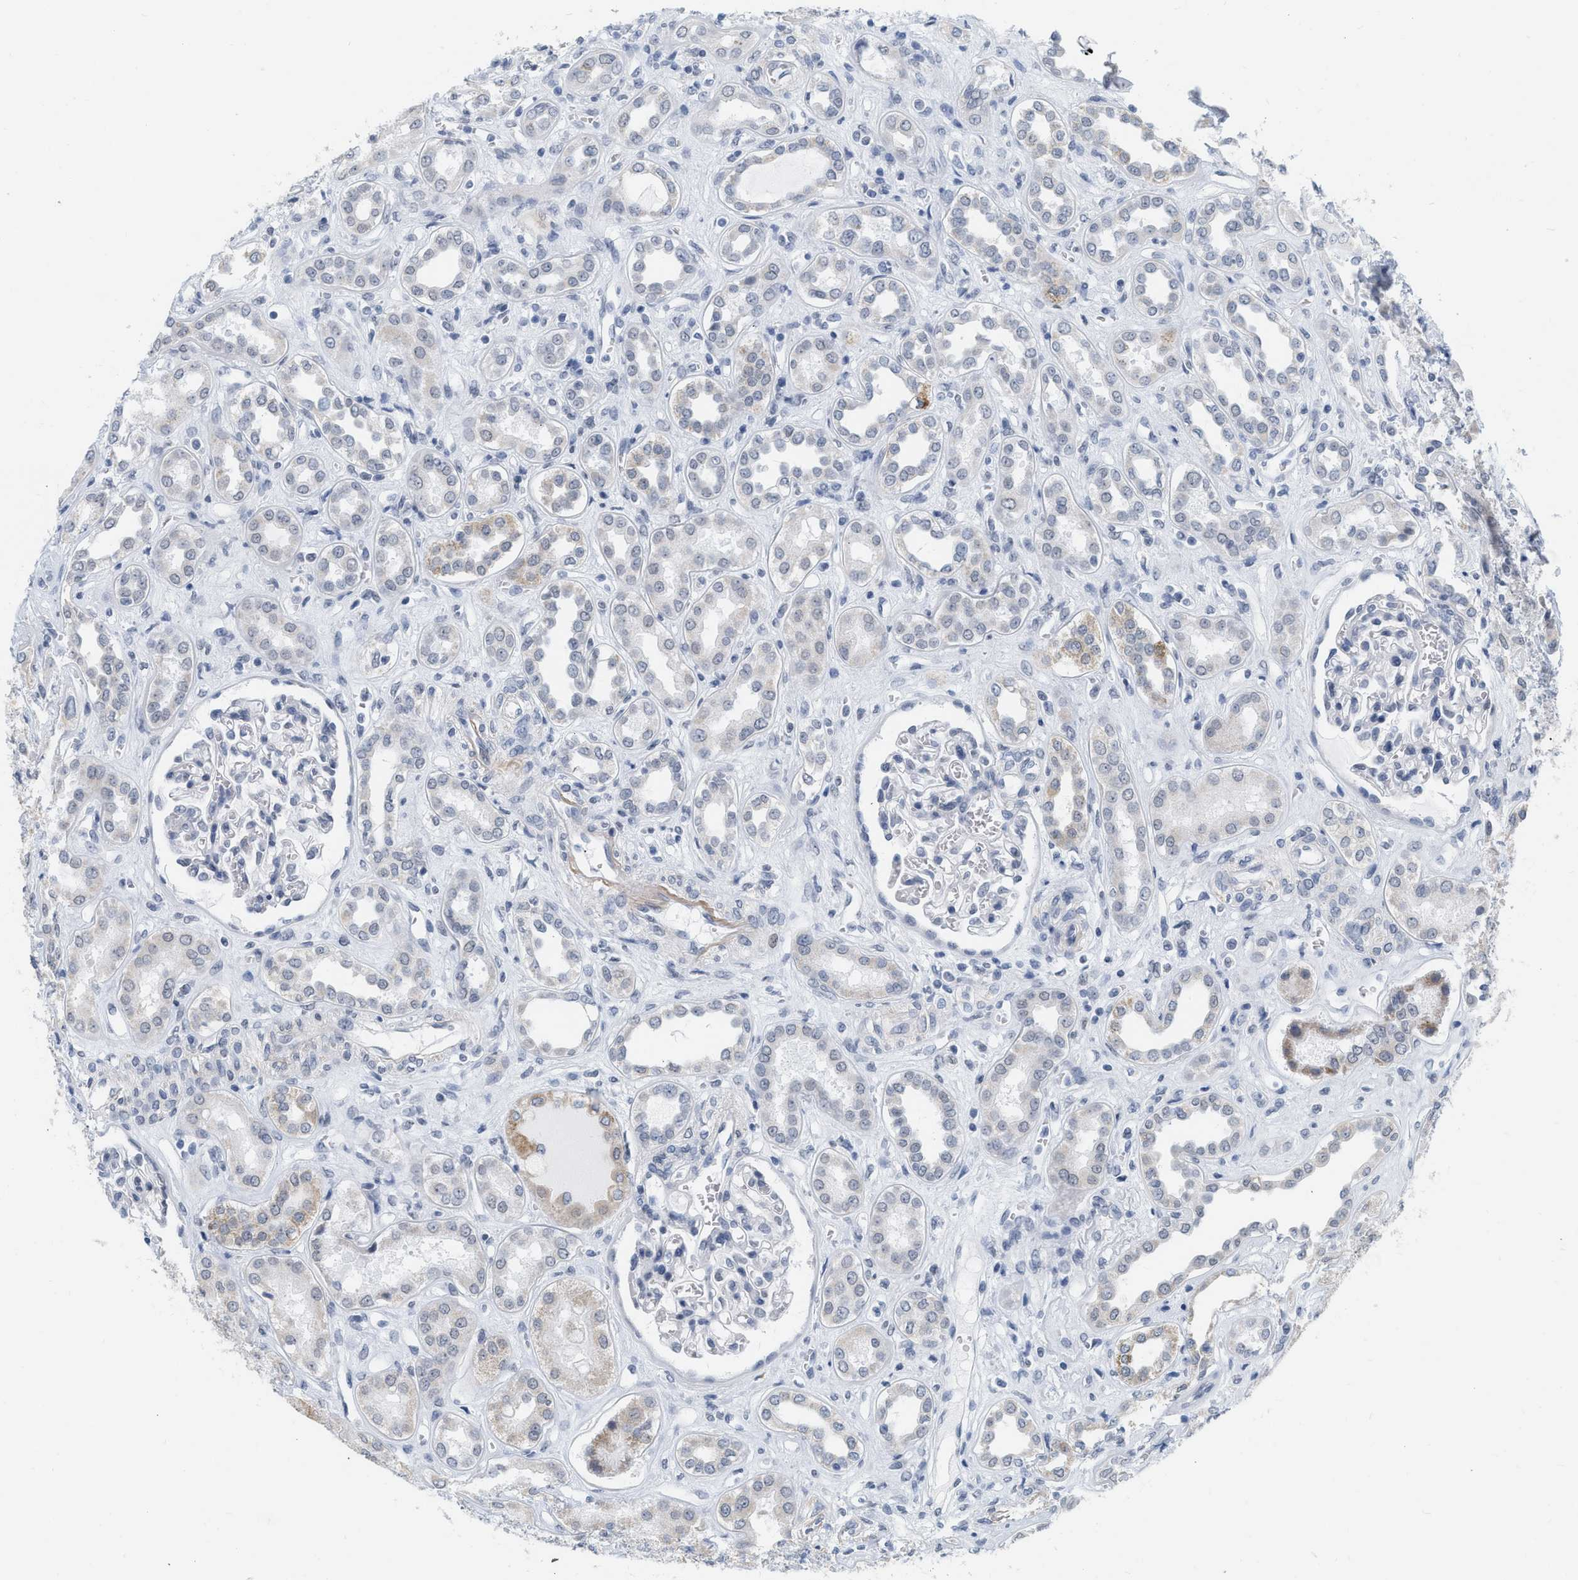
{"staining": {"intensity": "negative", "quantity": "none", "location": "none"}, "tissue": "kidney", "cell_type": "Cells in glomeruli", "image_type": "normal", "snomed": [{"axis": "morphology", "description": "Normal tissue, NOS"}, {"axis": "topography", "description": "Kidney"}], "caption": "A high-resolution image shows IHC staining of benign kidney, which demonstrates no significant expression in cells in glomeruli. (Immunohistochemistry (ihc), brightfield microscopy, high magnification).", "gene": "XIRP1", "patient": {"sex": "male", "age": 59}}